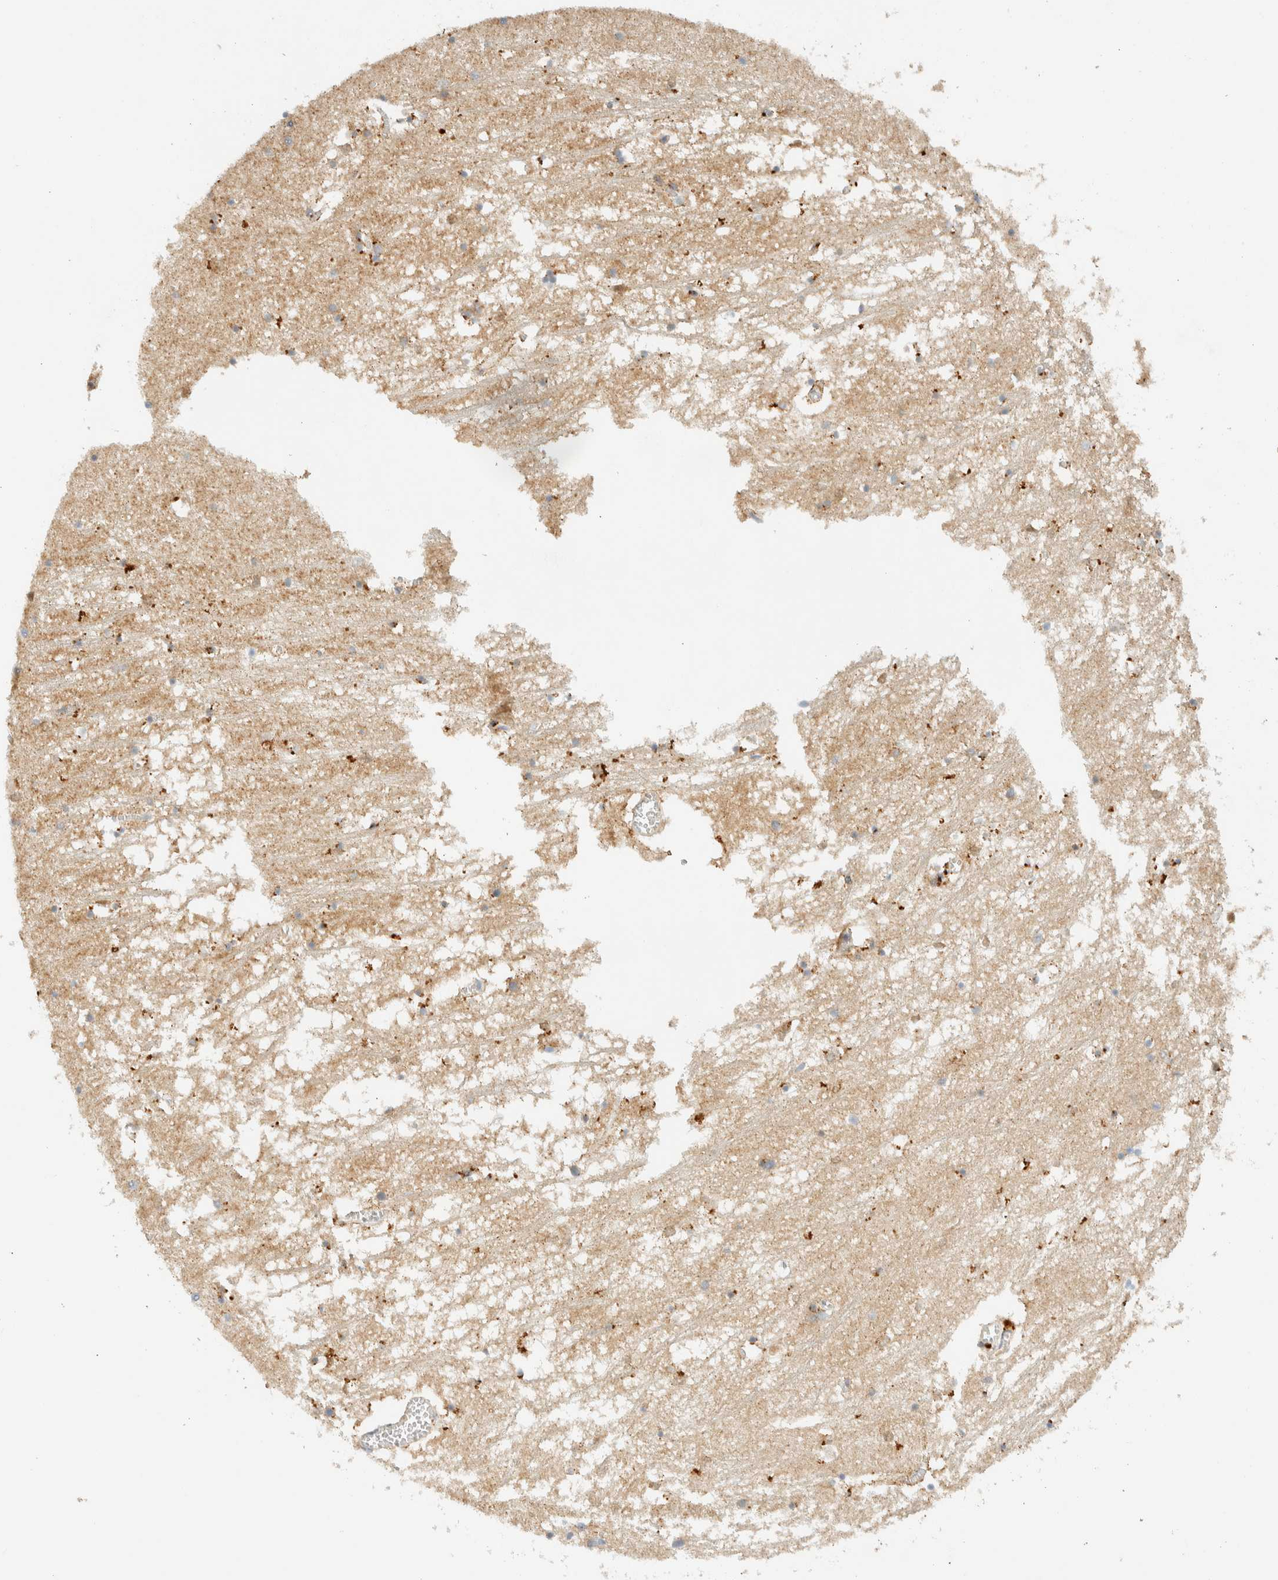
{"staining": {"intensity": "moderate", "quantity": "25%-75%", "location": "cytoplasmic/membranous"}, "tissue": "hippocampus", "cell_type": "Glial cells", "image_type": "normal", "snomed": [{"axis": "morphology", "description": "Normal tissue, NOS"}, {"axis": "topography", "description": "Hippocampus"}], "caption": "Immunohistochemistry (IHC) photomicrograph of benign hippocampus stained for a protein (brown), which exhibits medium levels of moderate cytoplasmic/membranous positivity in about 25%-75% of glial cells.", "gene": "KIFAP3", "patient": {"sex": "male", "age": 70}}